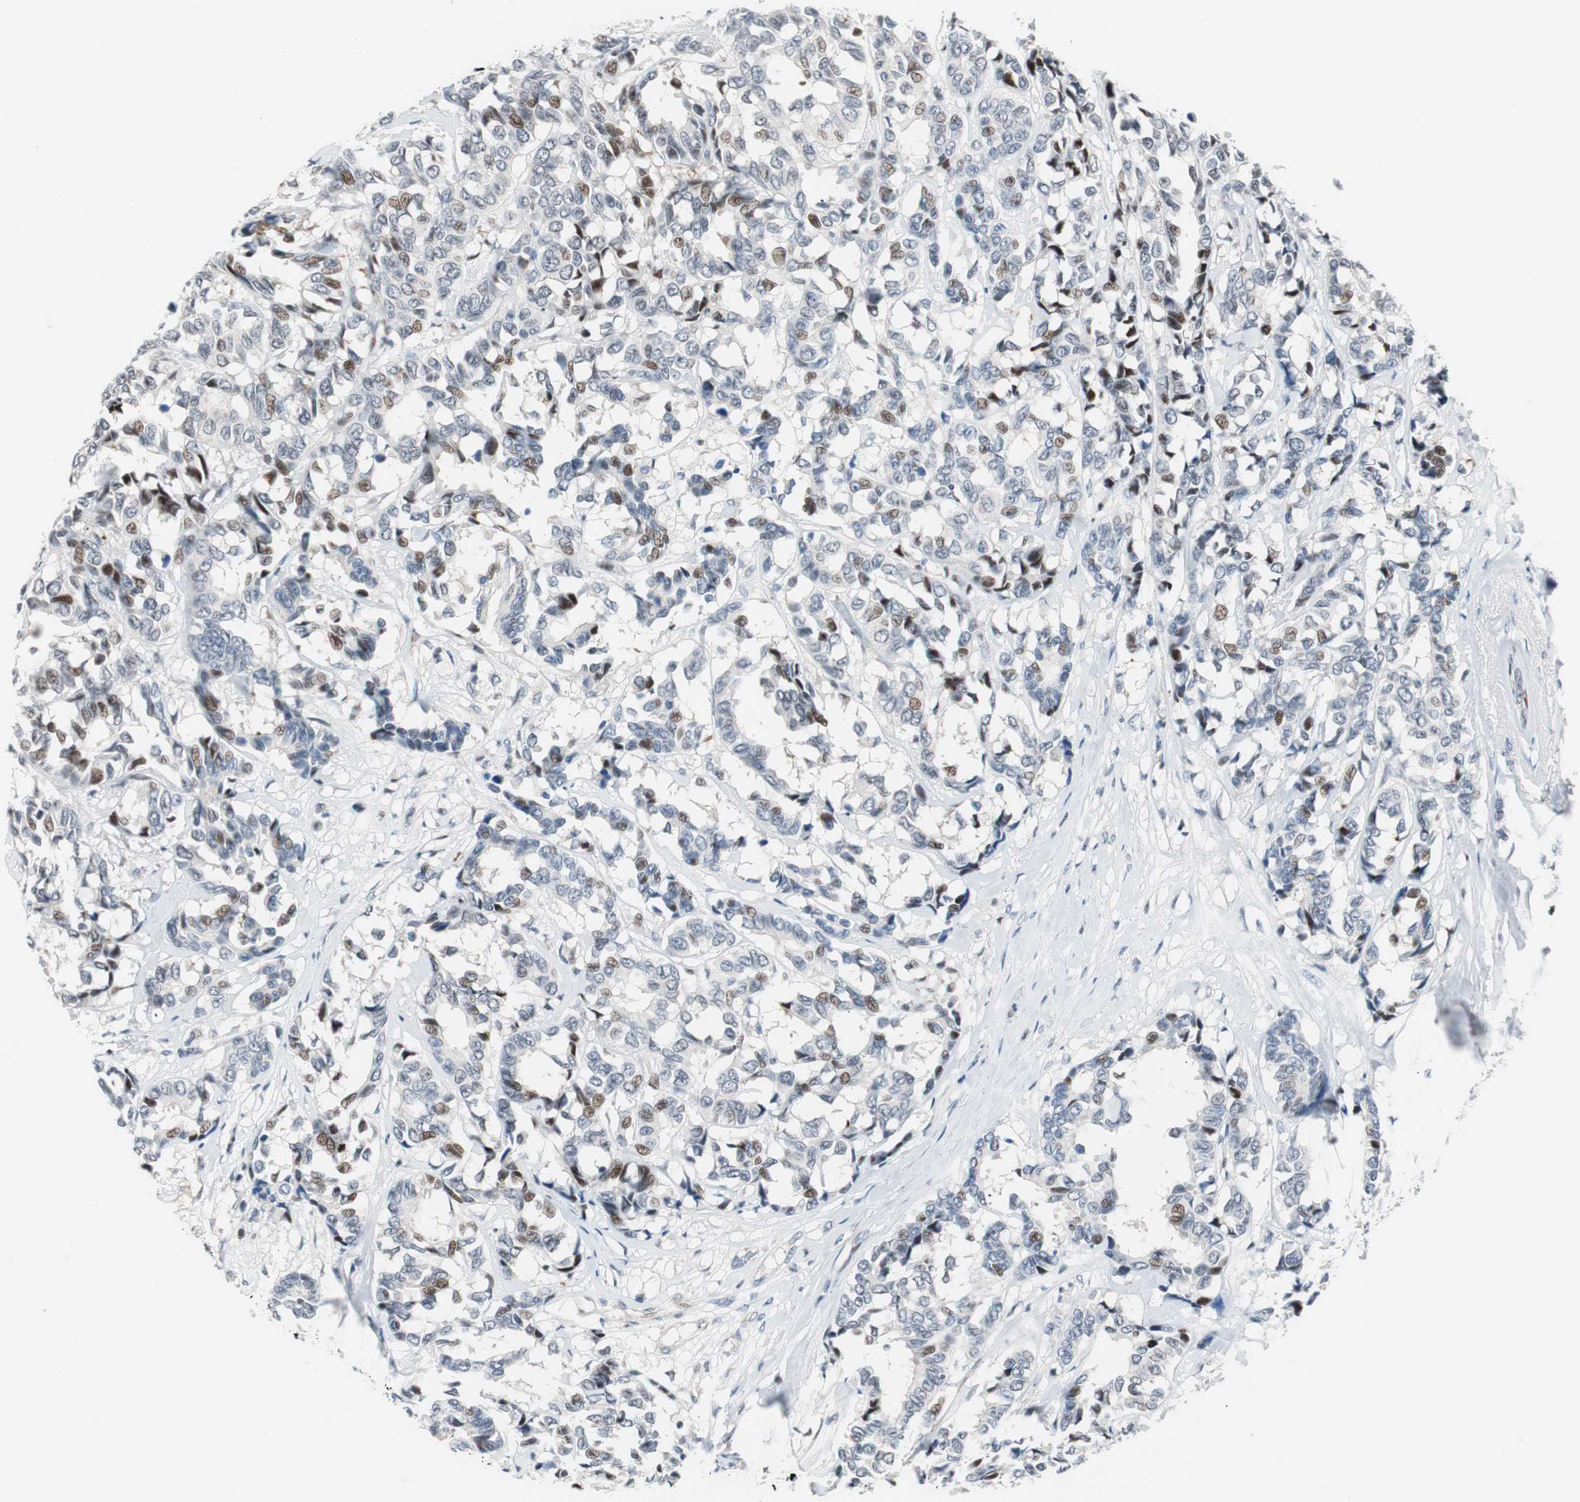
{"staining": {"intensity": "strong", "quantity": "<25%", "location": "nuclear"}, "tissue": "breast cancer", "cell_type": "Tumor cells", "image_type": "cancer", "snomed": [{"axis": "morphology", "description": "Duct carcinoma"}, {"axis": "topography", "description": "Breast"}], "caption": "A high-resolution histopathology image shows immunohistochemistry staining of breast infiltrating ductal carcinoma, which shows strong nuclear staining in about <25% of tumor cells.", "gene": "RAD1", "patient": {"sex": "female", "age": 87}}